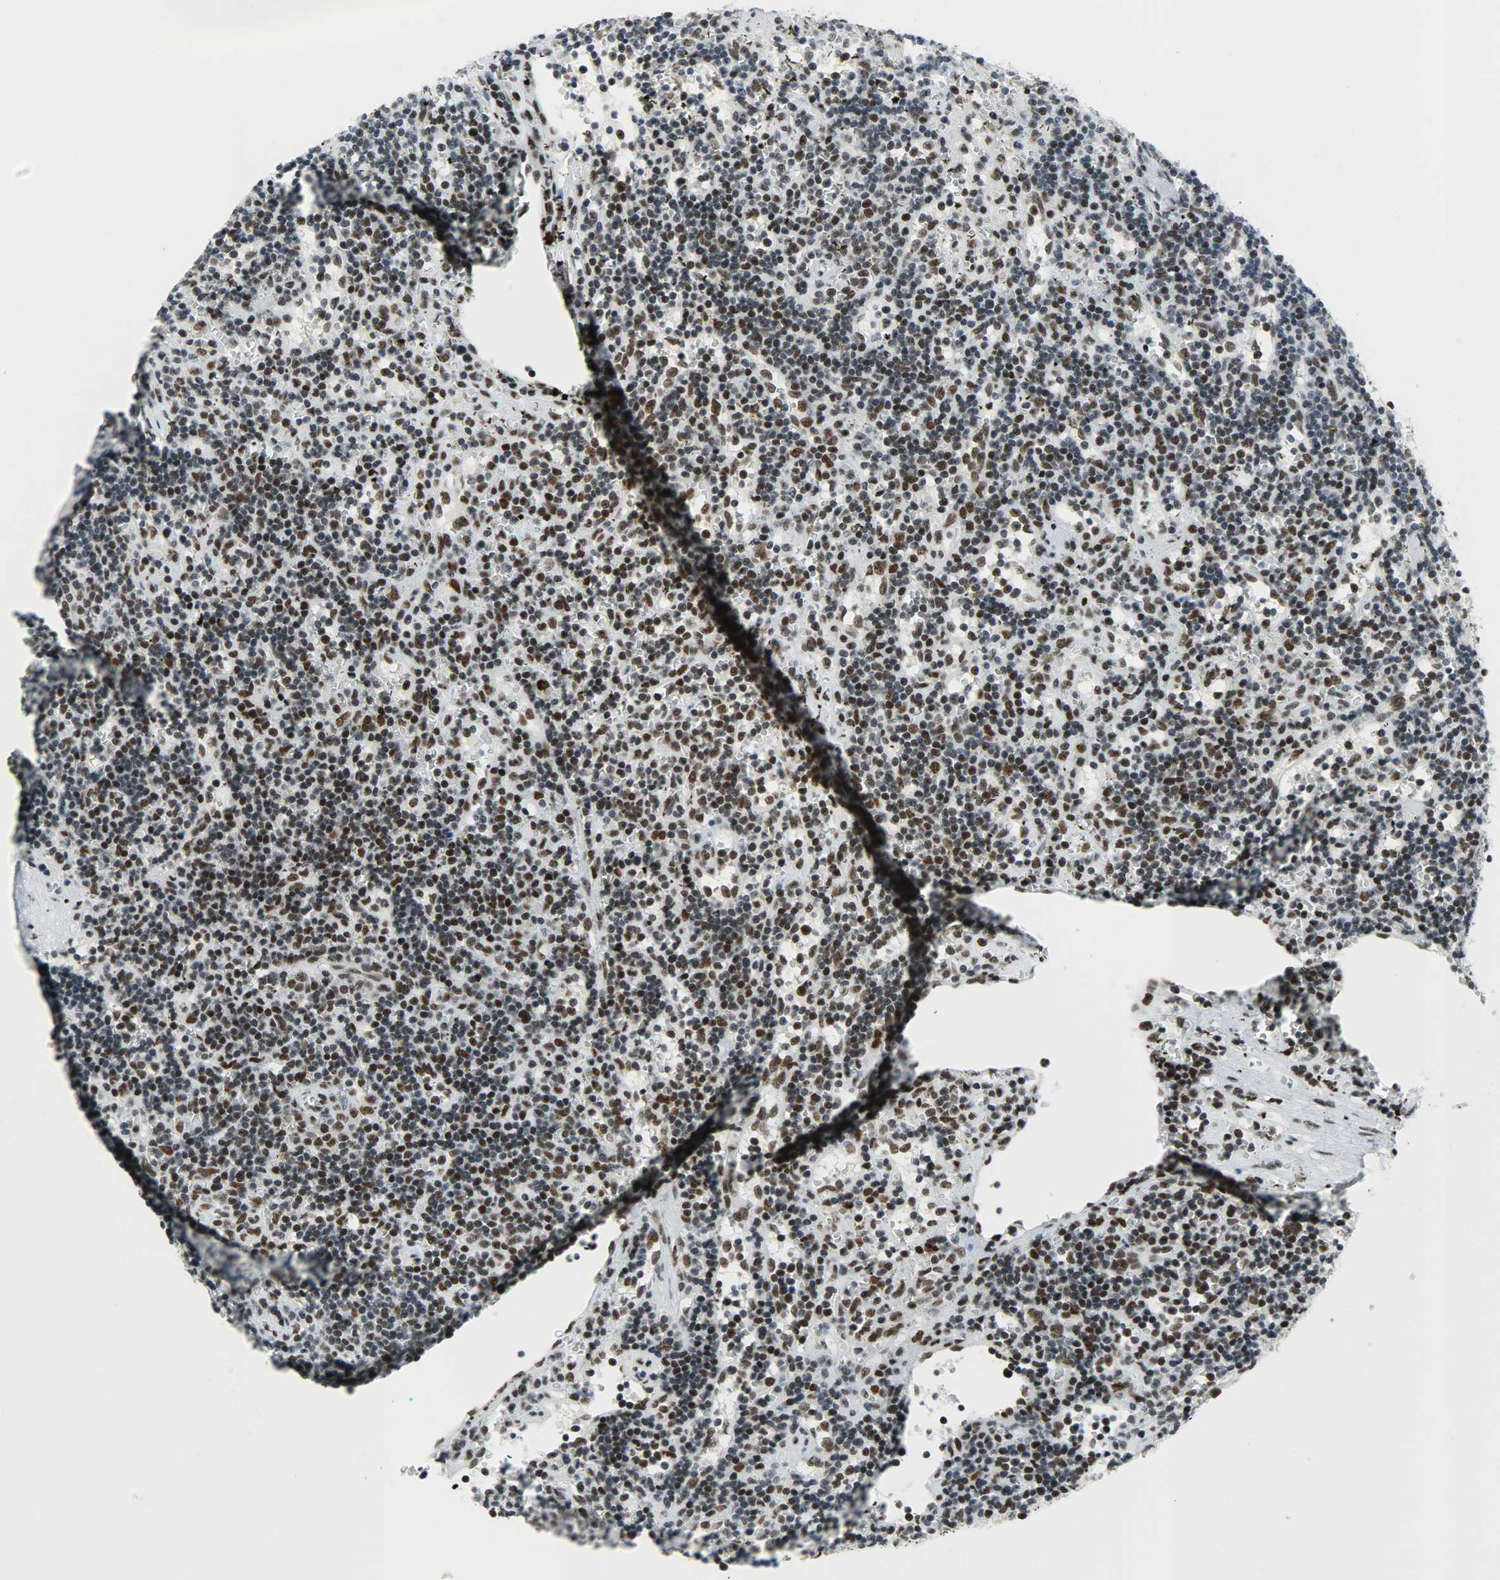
{"staining": {"intensity": "strong", "quantity": "25%-75%", "location": "nuclear"}, "tissue": "lymphoma", "cell_type": "Tumor cells", "image_type": "cancer", "snomed": [{"axis": "morphology", "description": "Malignant lymphoma, non-Hodgkin's type, Low grade"}, {"axis": "topography", "description": "Spleen"}], "caption": "Immunohistochemical staining of human low-grade malignant lymphoma, non-Hodgkin's type reveals high levels of strong nuclear positivity in approximately 25%-75% of tumor cells. (DAB (3,3'-diaminobenzidine) = brown stain, brightfield microscopy at high magnification).", "gene": "SNRPA", "patient": {"sex": "male", "age": 60}}